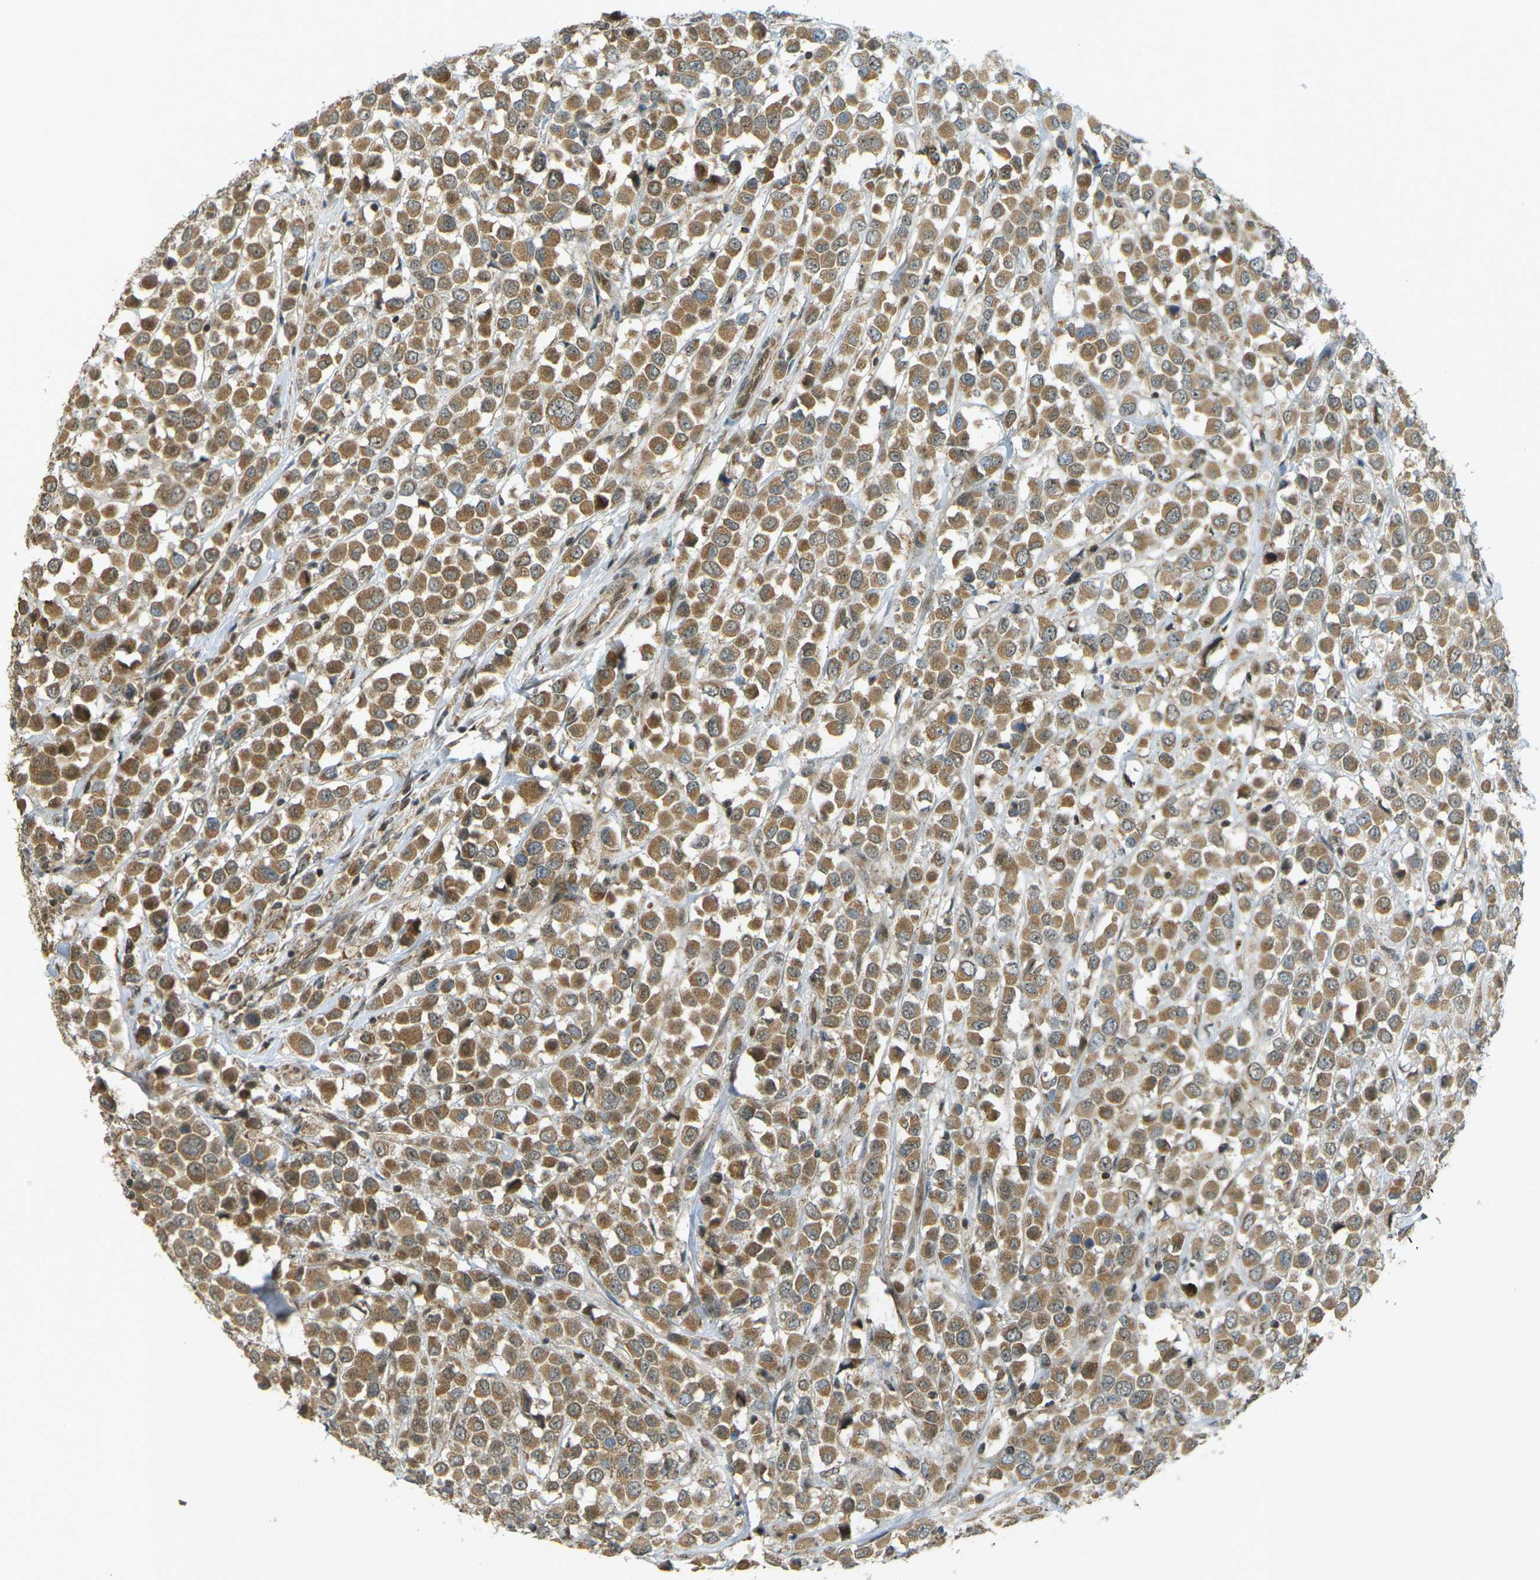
{"staining": {"intensity": "moderate", "quantity": ">75%", "location": "cytoplasmic/membranous"}, "tissue": "breast cancer", "cell_type": "Tumor cells", "image_type": "cancer", "snomed": [{"axis": "morphology", "description": "Duct carcinoma"}, {"axis": "topography", "description": "Breast"}], "caption": "Immunohistochemical staining of breast cancer displays medium levels of moderate cytoplasmic/membranous protein expression in about >75% of tumor cells. (Brightfield microscopy of DAB IHC at high magnification).", "gene": "CCDC186", "patient": {"sex": "female", "age": 61}}